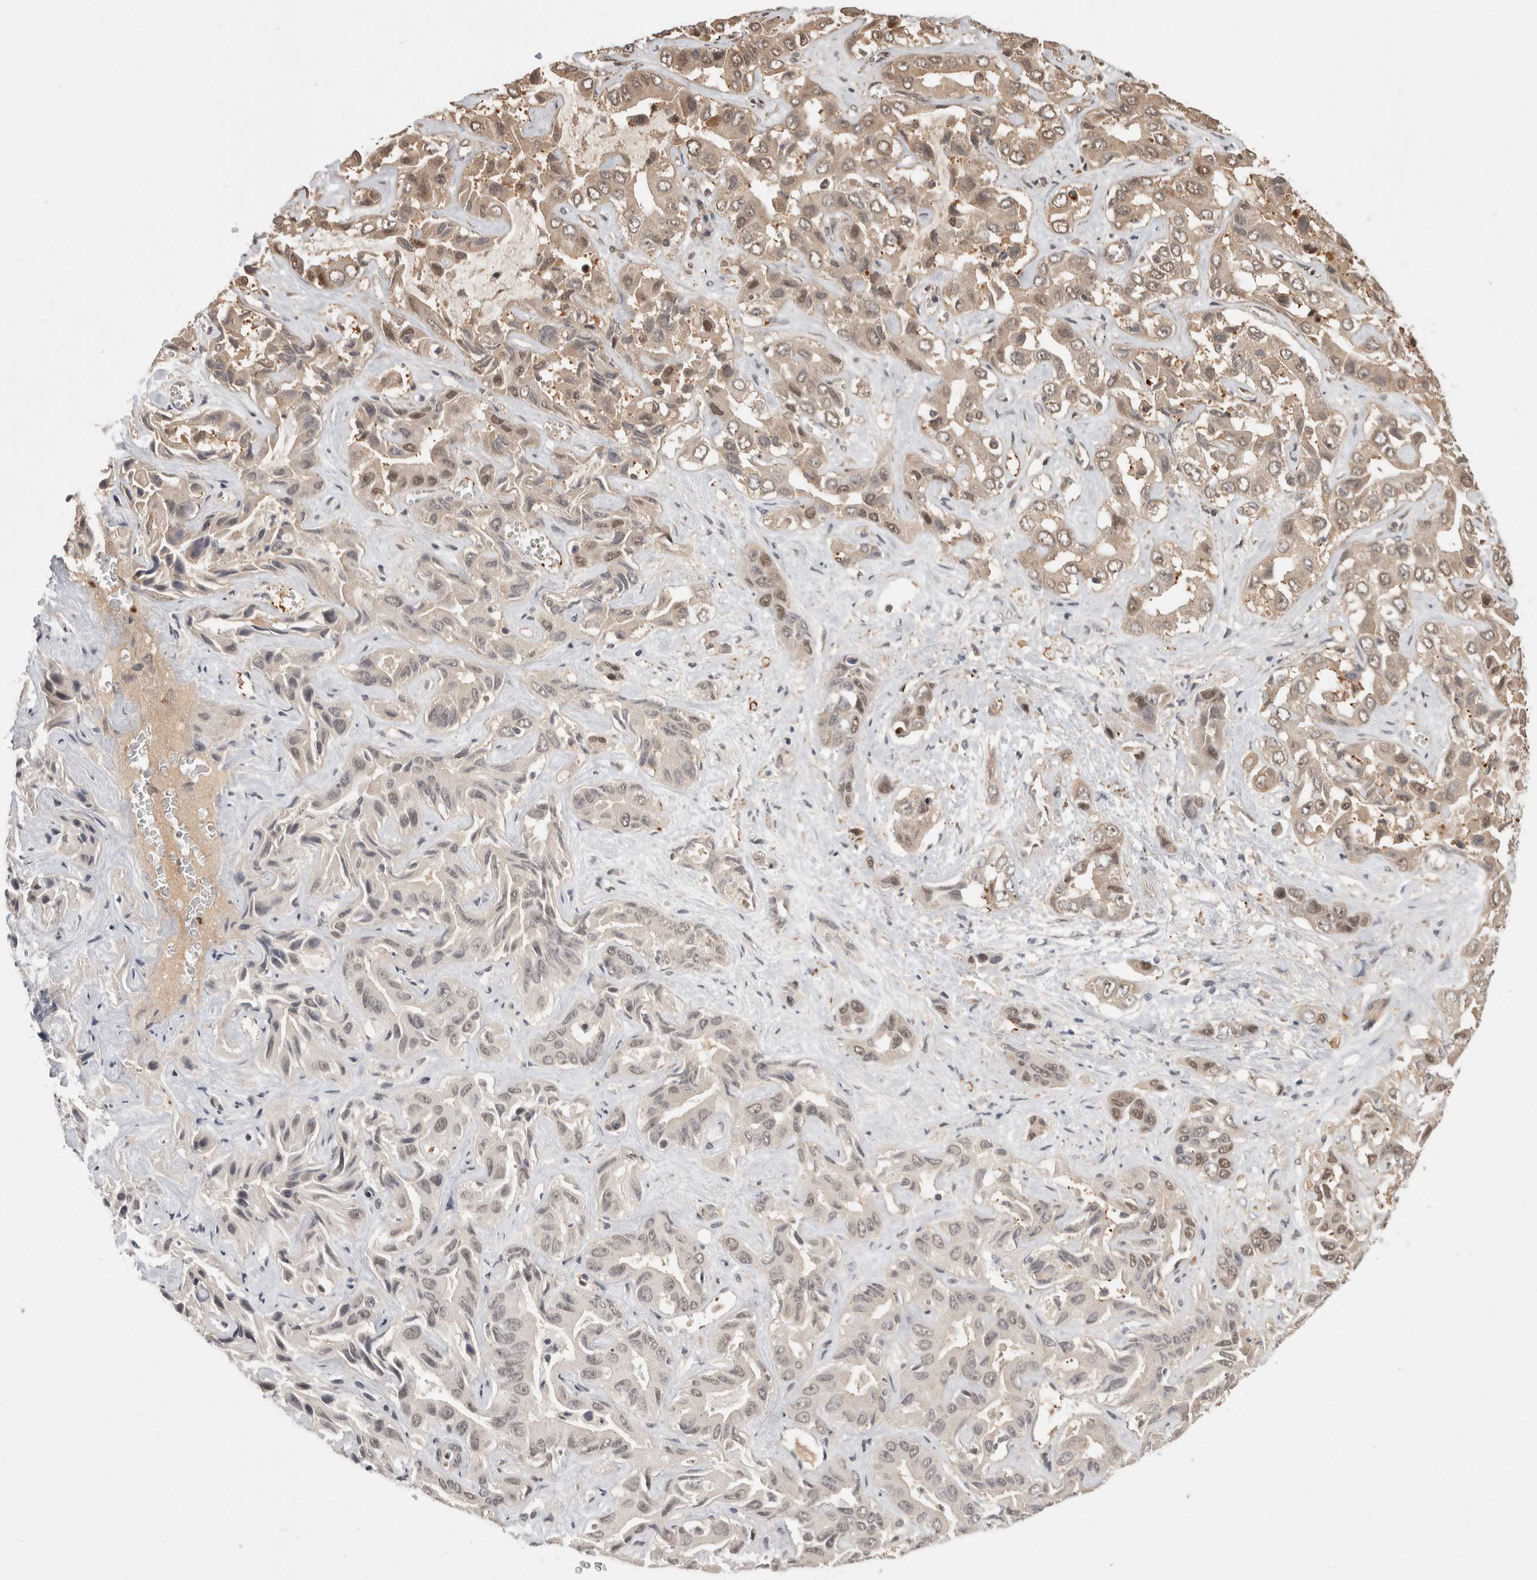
{"staining": {"intensity": "weak", "quantity": "25%-75%", "location": "cytoplasmic/membranous,nuclear"}, "tissue": "liver cancer", "cell_type": "Tumor cells", "image_type": "cancer", "snomed": [{"axis": "morphology", "description": "Cholangiocarcinoma"}, {"axis": "topography", "description": "Liver"}], "caption": "Protein analysis of liver cancer (cholangiocarcinoma) tissue demonstrates weak cytoplasmic/membranous and nuclear expression in approximately 25%-75% of tumor cells. The protein is stained brown, and the nuclei are stained in blue (DAB IHC with brightfield microscopy, high magnification).", "gene": "ZNF592", "patient": {"sex": "female", "age": 52}}